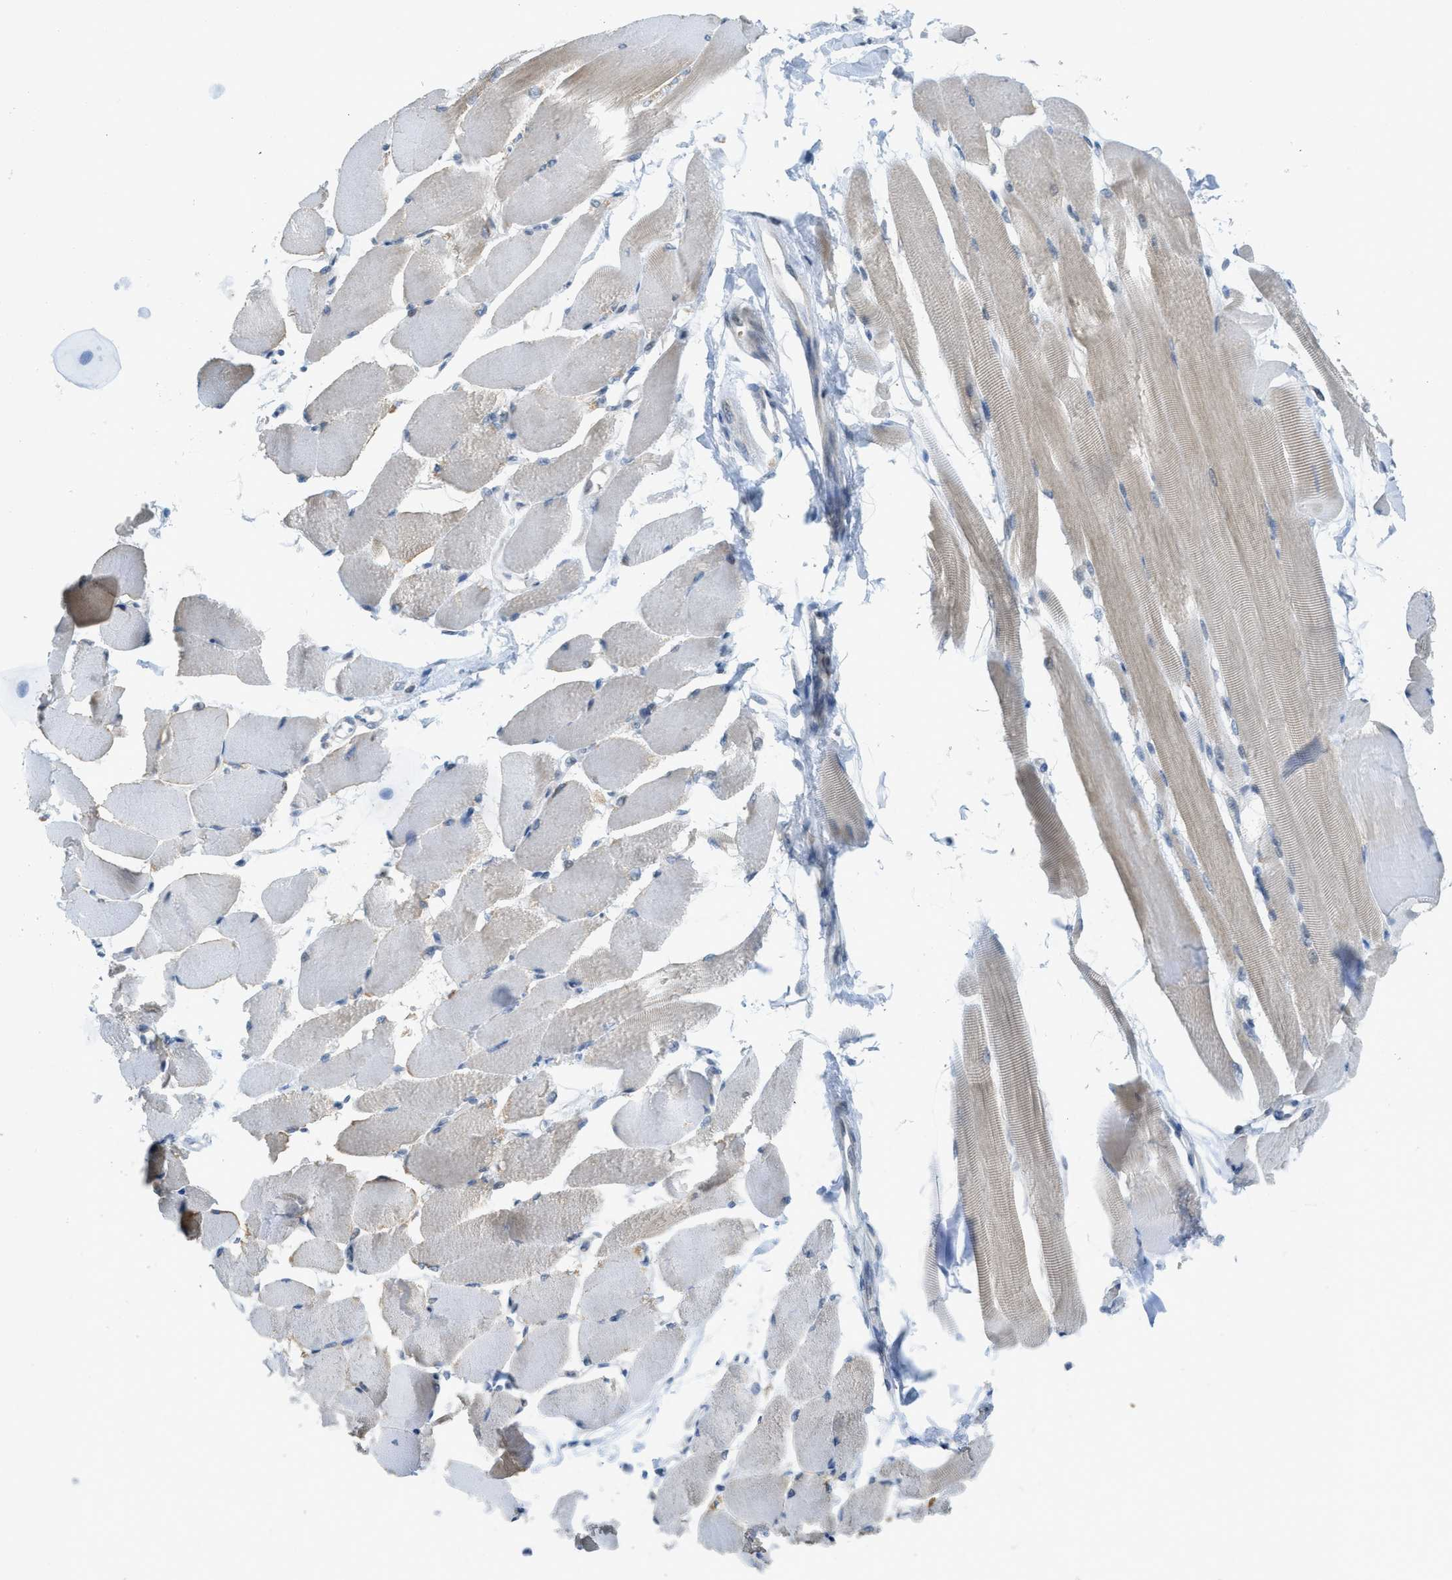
{"staining": {"intensity": "weak", "quantity": "<25%", "location": "cytoplasmic/membranous"}, "tissue": "skeletal muscle", "cell_type": "Myocytes", "image_type": "normal", "snomed": [{"axis": "morphology", "description": "Normal tissue, NOS"}, {"axis": "topography", "description": "Skeletal muscle"}, {"axis": "topography", "description": "Peripheral nerve tissue"}], "caption": "High power microscopy image of an IHC histopathology image of unremarkable skeletal muscle, revealing no significant staining in myocytes. (DAB (3,3'-diaminobenzidine) immunohistochemistry with hematoxylin counter stain).", "gene": "TXNDC2", "patient": {"sex": "female", "age": 84}}